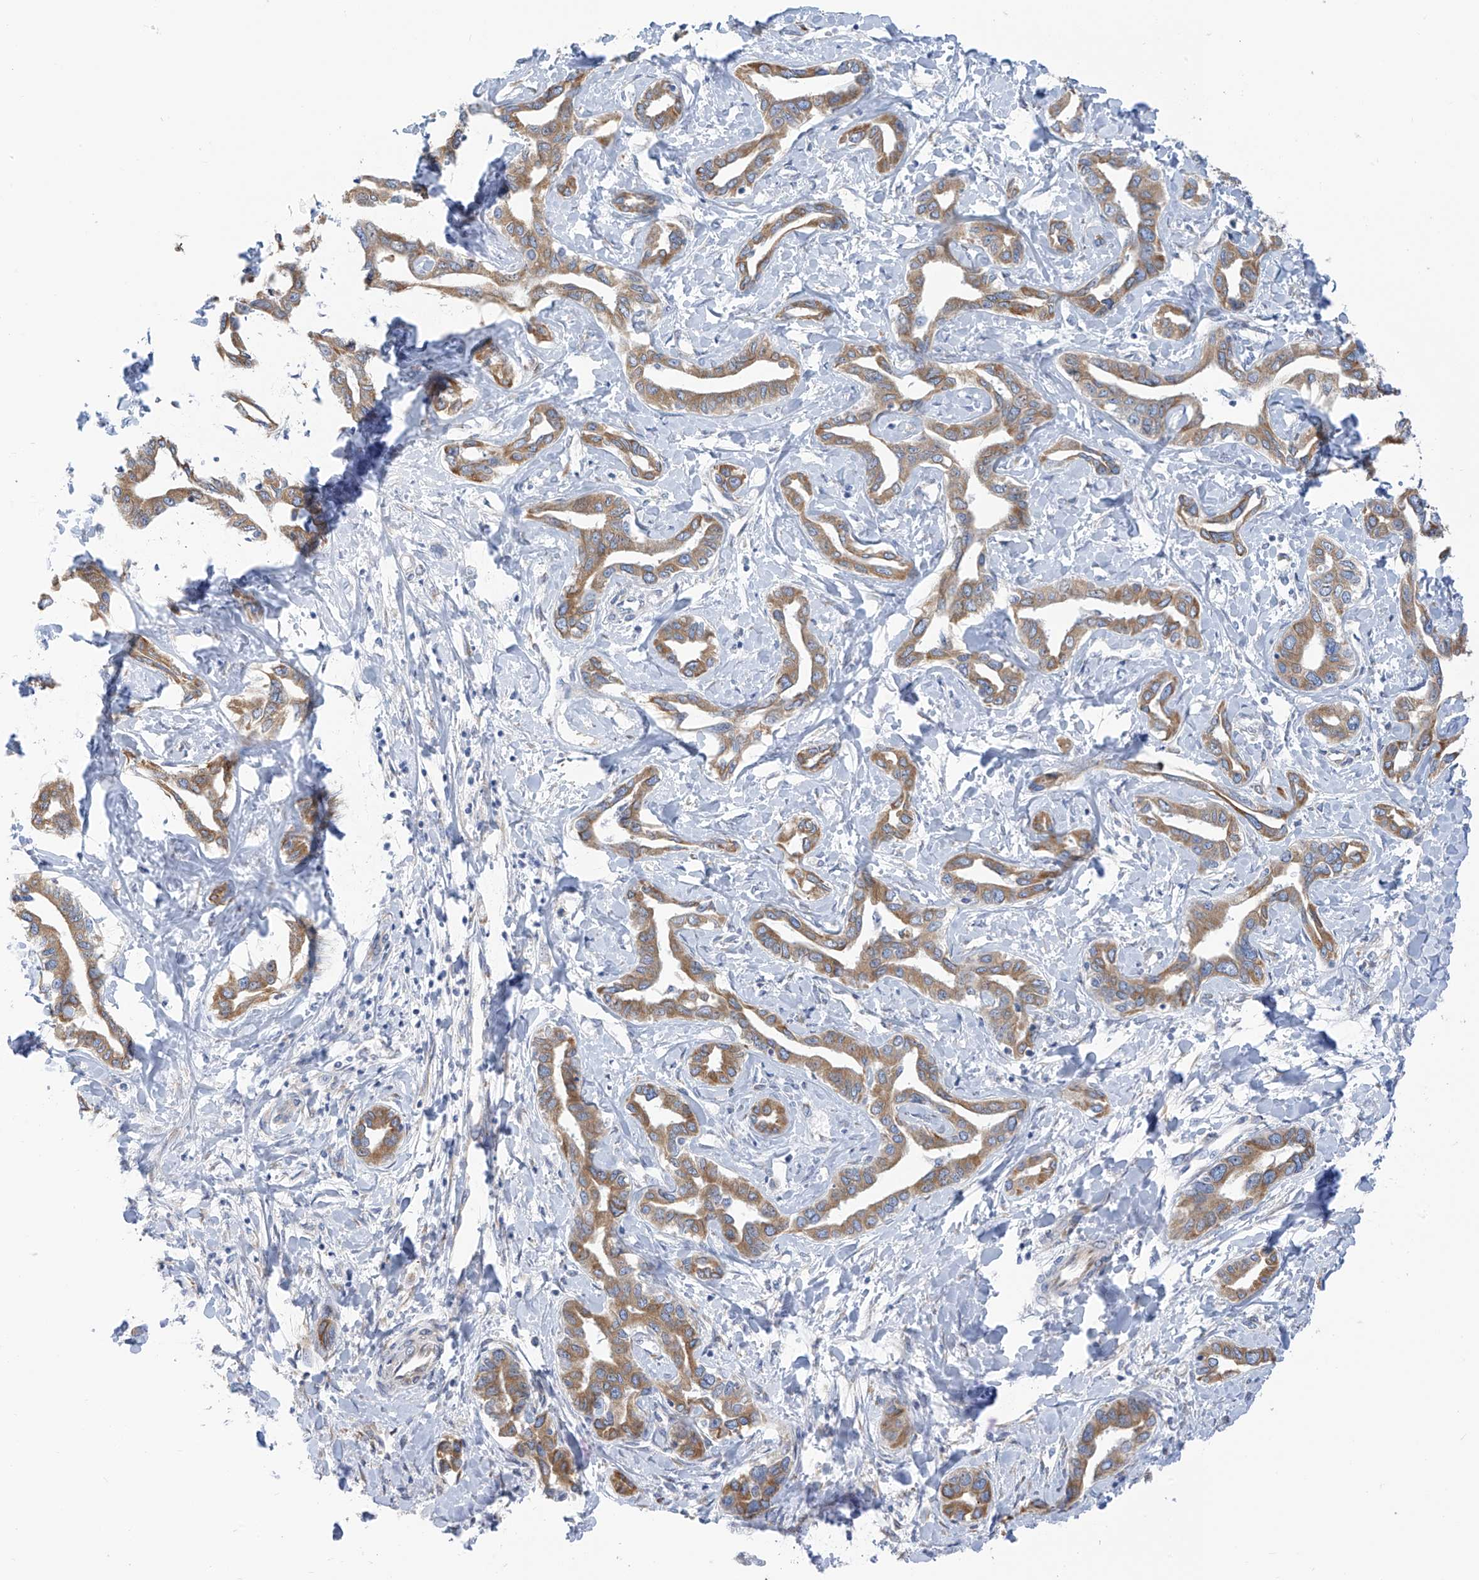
{"staining": {"intensity": "moderate", "quantity": "25%-75%", "location": "cytoplasmic/membranous"}, "tissue": "liver cancer", "cell_type": "Tumor cells", "image_type": "cancer", "snomed": [{"axis": "morphology", "description": "Cholangiocarcinoma"}, {"axis": "topography", "description": "Liver"}], "caption": "High-power microscopy captured an IHC micrograph of liver cholangiocarcinoma, revealing moderate cytoplasmic/membranous positivity in approximately 25%-75% of tumor cells.", "gene": "RCN2", "patient": {"sex": "male", "age": 59}}